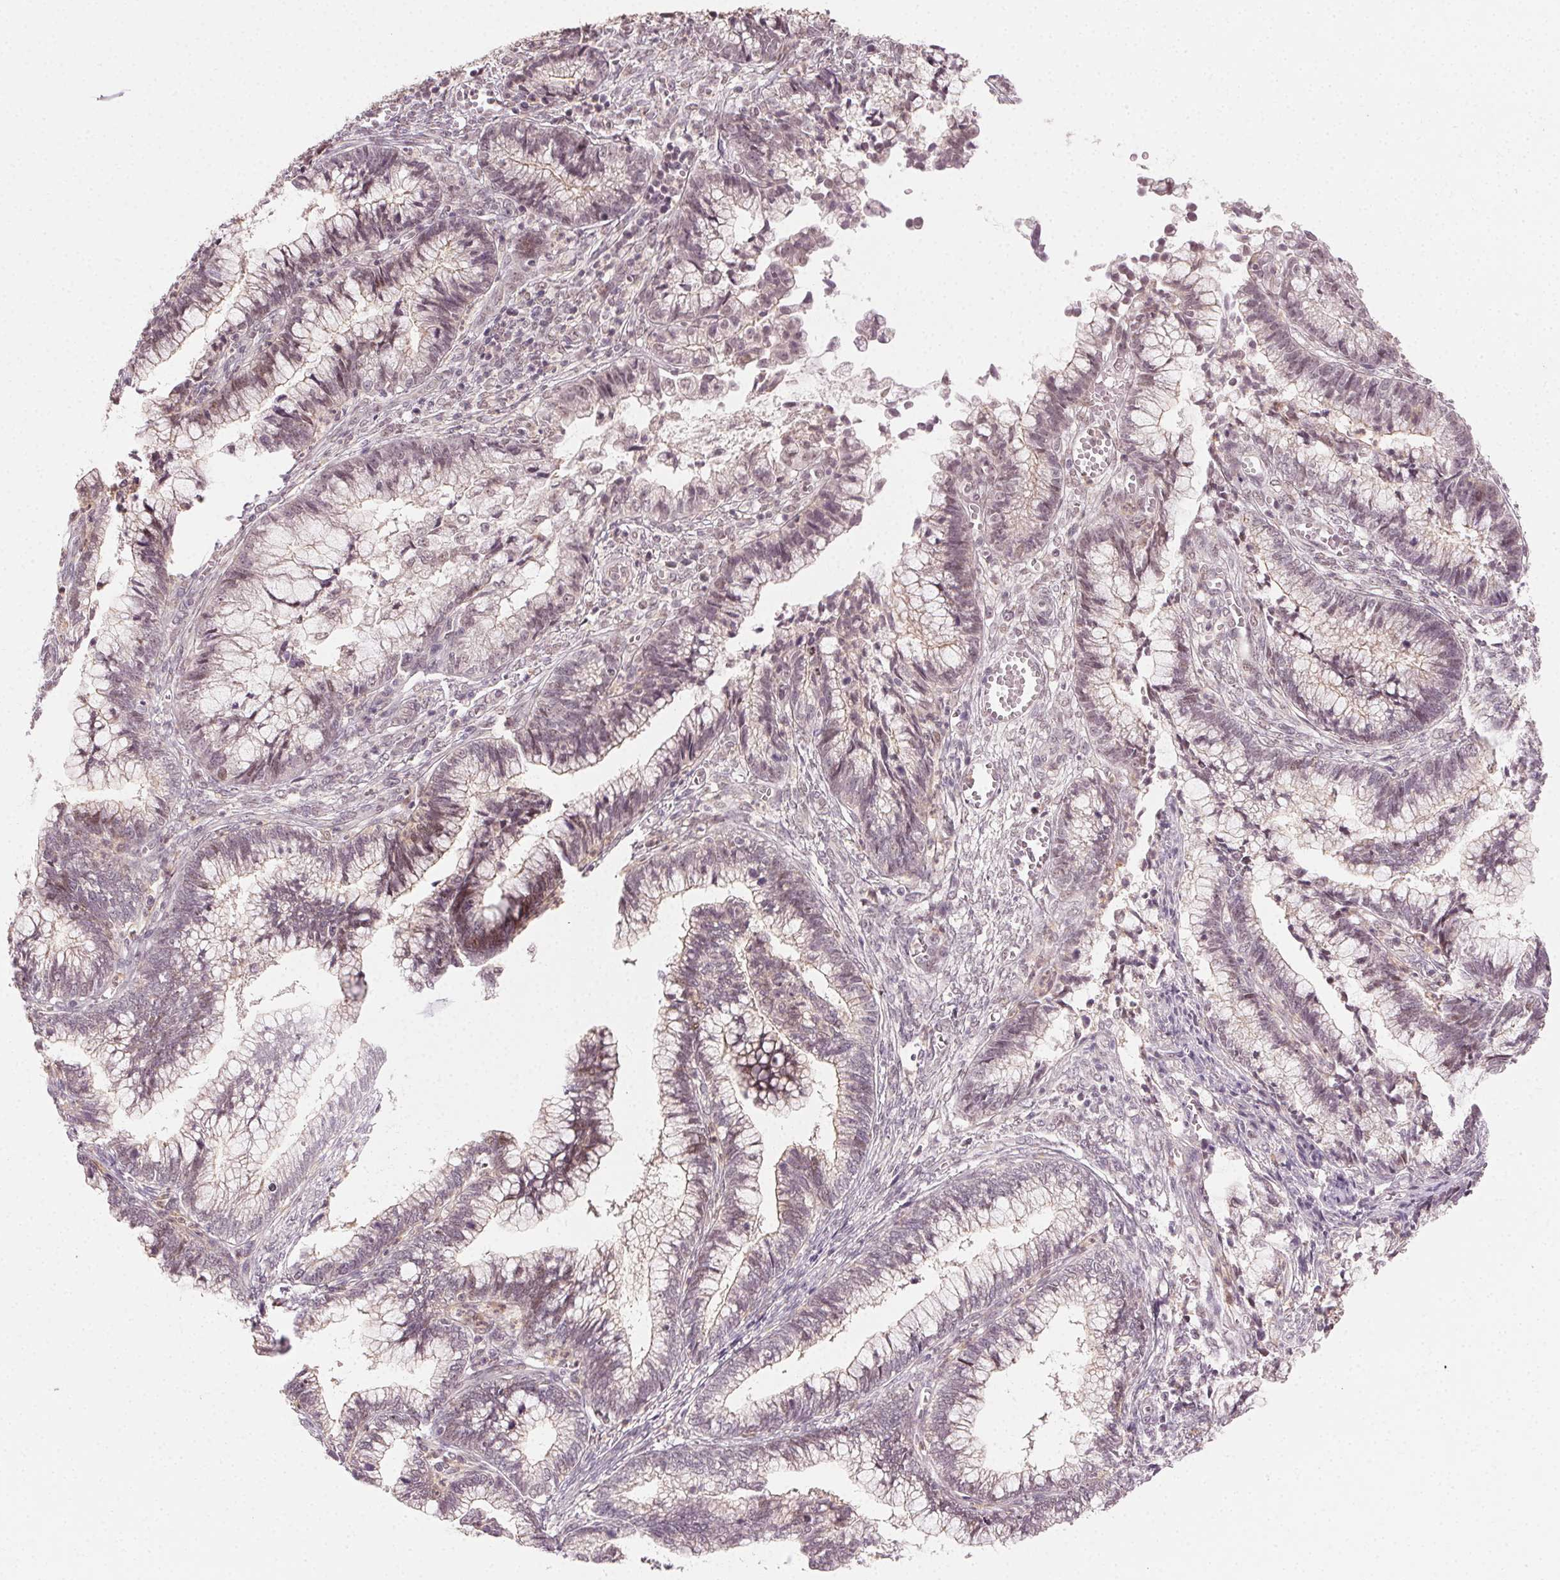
{"staining": {"intensity": "weak", "quantity": "<25%", "location": "cytoplasmic/membranous"}, "tissue": "cervical cancer", "cell_type": "Tumor cells", "image_type": "cancer", "snomed": [{"axis": "morphology", "description": "Adenocarcinoma, NOS"}, {"axis": "topography", "description": "Cervix"}], "caption": "Immunohistochemistry (IHC) photomicrograph of neoplastic tissue: human adenocarcinoma (cervical) stained with DAB (3,3'-diaminobenzidine) reveals no significant protein staining in tumor cells.", "gene": "TUB", "patient": {"sex": "female", "age": 44}}